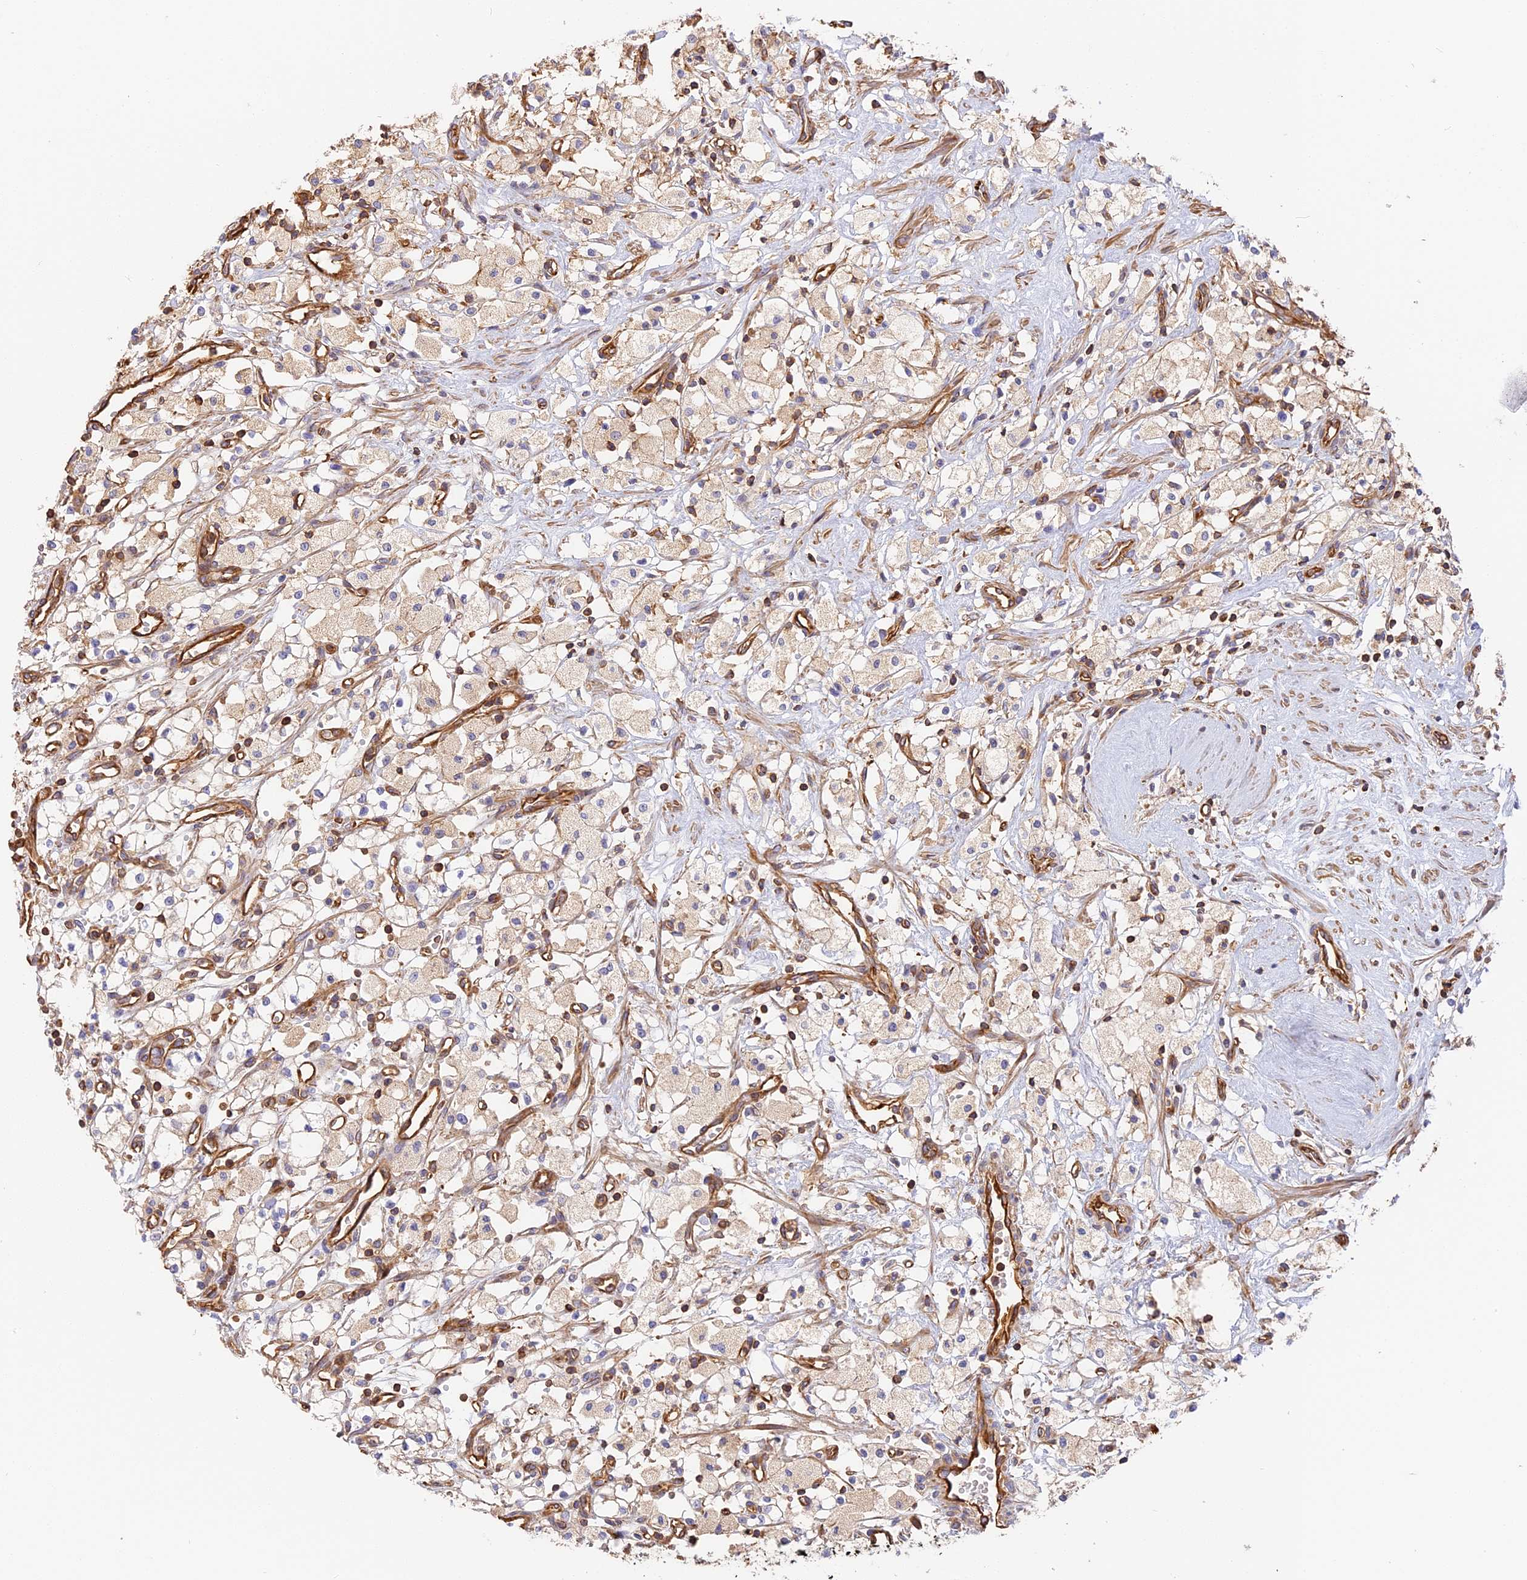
{"staining": {"intensity": "weak", "quantity": "<25%", "location": "cytoplasmic/membranous"}, "tissue": "renal cancer", "cell_type": "Tumor cells", "image_type": "cancer", "snomed": [{"axis": "morphology", "description": "Adenocarcinoma, NOS"}, {"axis": "topography", "description": "Kidney"}], "caption": "A photomicrograph of human renal cancer is negative for staining in tumor cells. Nuclei are stained in blue.", "gene": "VPS18", "patient": {"sex": "male", "age": 59}}